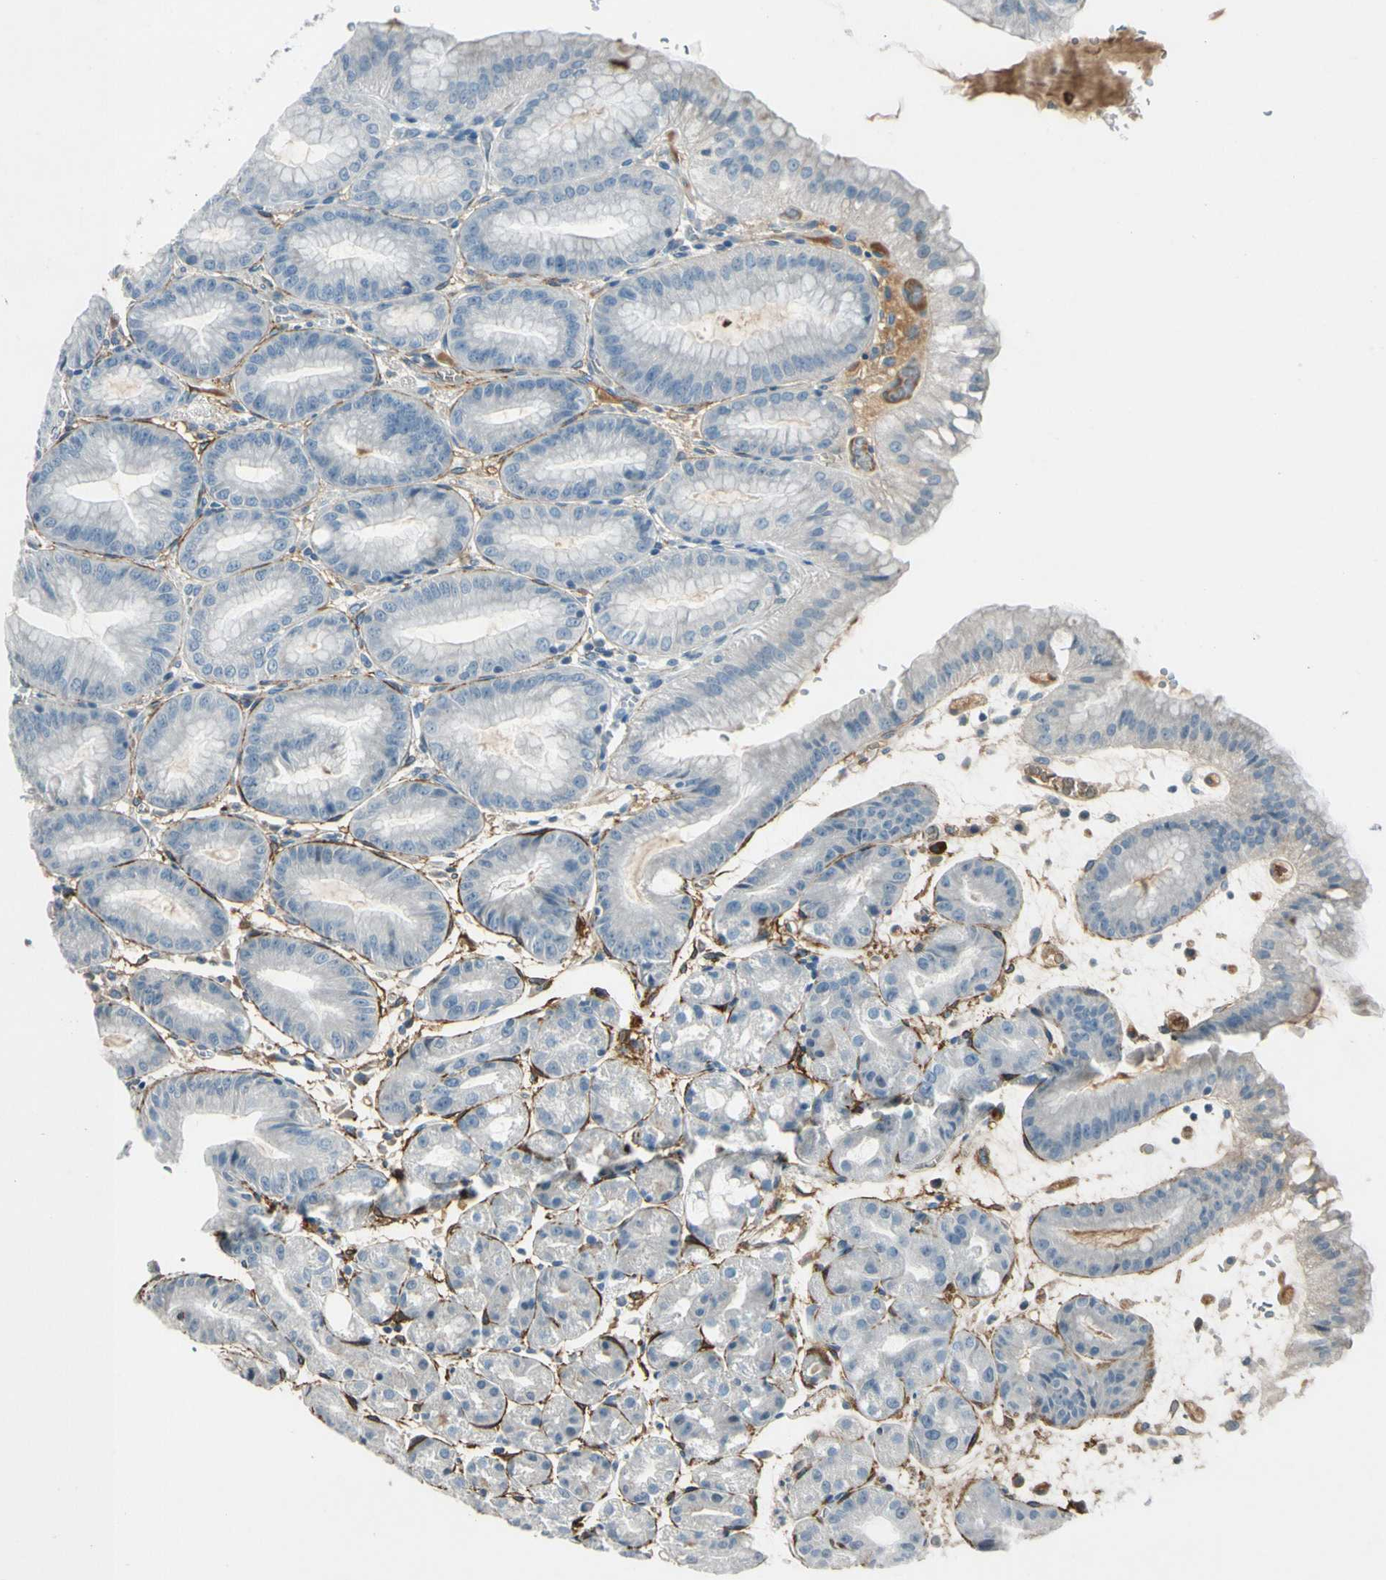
{"staining": {"intensity": "negative", "quantity": "none", "location": "none"}, "tissue": "stomach", "cell_type": "Glandular cells", "image_type": "normal", "snomed": [{"axis": "morphology", "description": "Normal tissue, NOS"}, {"axis": "topography", "description": "Stomach, lower"}], "caption": "Immunohistochemistry (IHC) histopathology image of unremarkable human stomach stained for a protein (brown), which exhibits no positivity in glandular cells.", "gene": "PDPN", "patient": {"sex": "male", "age": 71}}